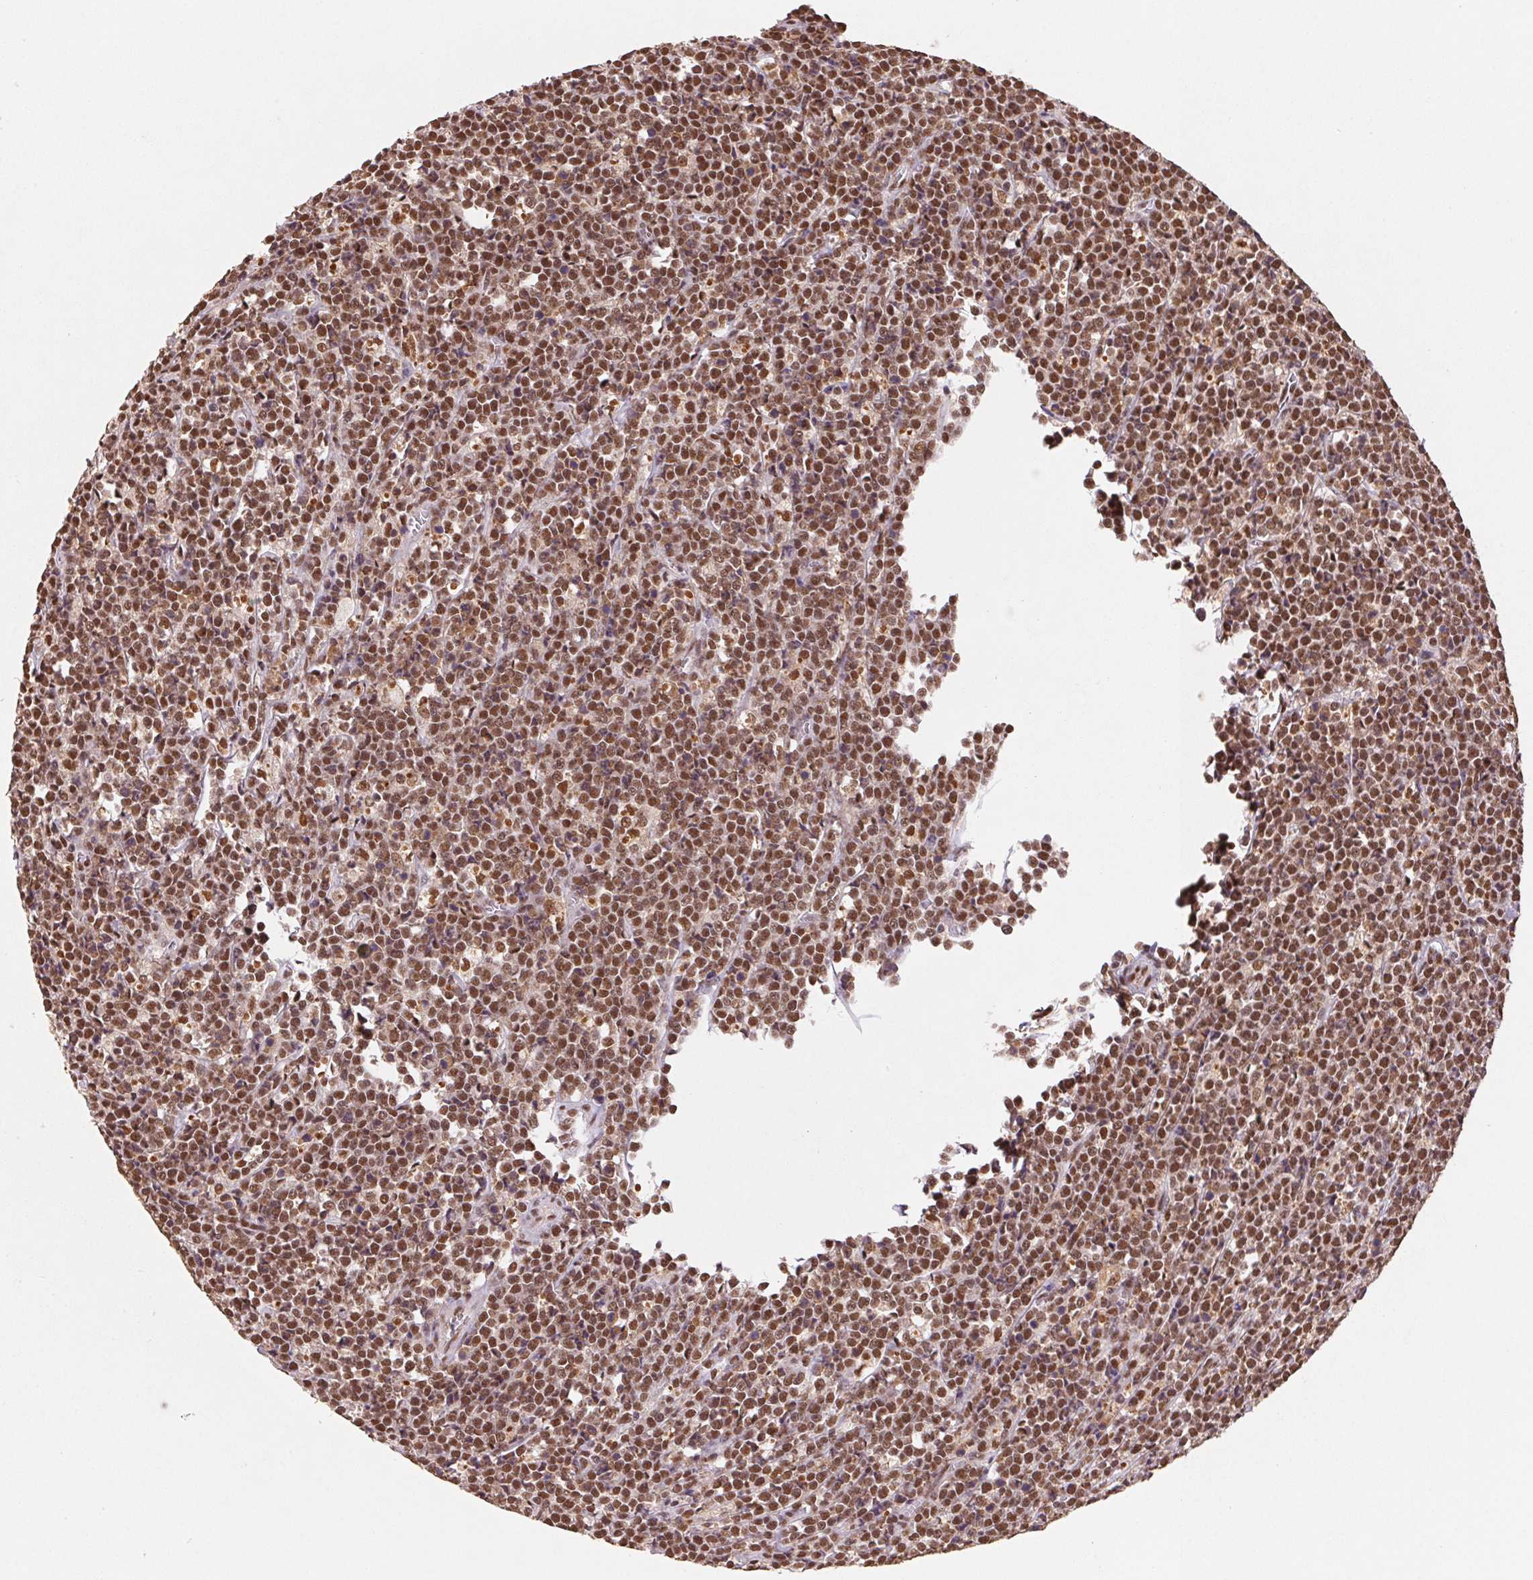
{"staining": {"intensity": "moderate", "quantity": ">75%", "location": "nuclear"}, "tissue": "lymphoma", "cell_type": "Tumor cells", "image_type": "cancer", "snomed": [{"axis": "morphology", "description": "Malignant lymphoma, non-Hodgkin's type, High grade"}, {"axis": "topography", "description": "Small intestine"}], "caption": "Immunohistochemistry of high-grade malignant lymphoma, non-Hodgkin's type displays medium levels of moderate nuclear positivity in approximately >75% of tumor cells.", "gene": "SNRPG", "patient": {"sex": "female", "age": 56}}